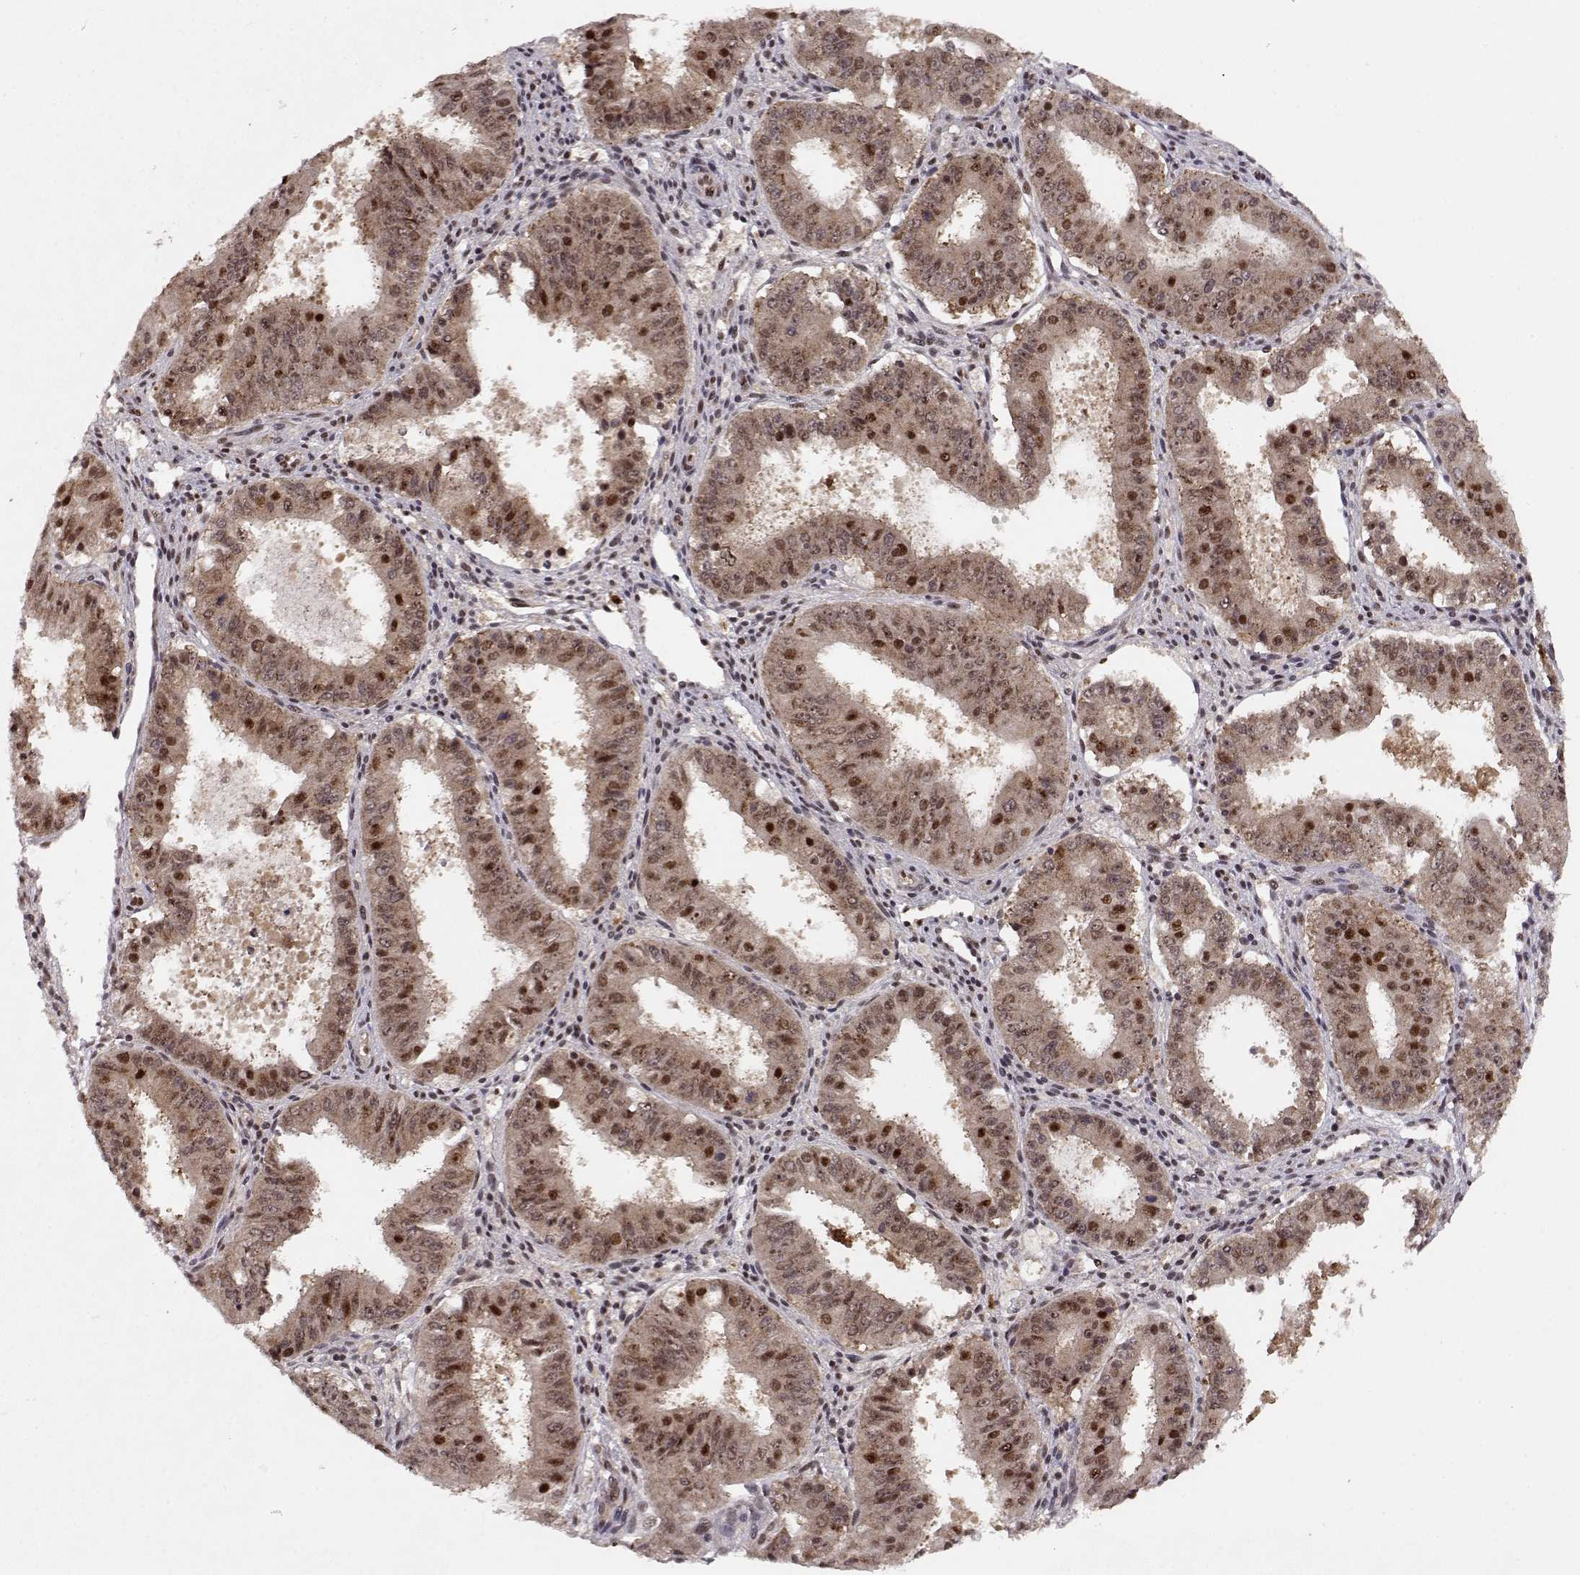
{"staining": {"intensity": "moderate", "quantity": "25%-75%", "location": "cytoplasmic/membranous,nuclear"}, "tissue": "ovarian cancer", "cell_type": "Tumor cells", "image_type": "cancer", "snomed": [{"axis": "morphology", "description": "Carcinoma, endometroid"}, {"axis": "topography", "description": "Ovary"}], "caption": "A medium amount of moderate cytoplasmic/membranous and nuclear expression is seen in approximately 25%-75% of tumor cells in ovarian cancer (endometroid carcinoma) tissue. The protein is stained brown, and the nuclei are stained in blue (DAB (3,3'-diaminobenzidine) IHC with brightfield microscopy, high magnification).", "gene": "CSNK2A1", "patient": {"sex": "female", "age": 42}}